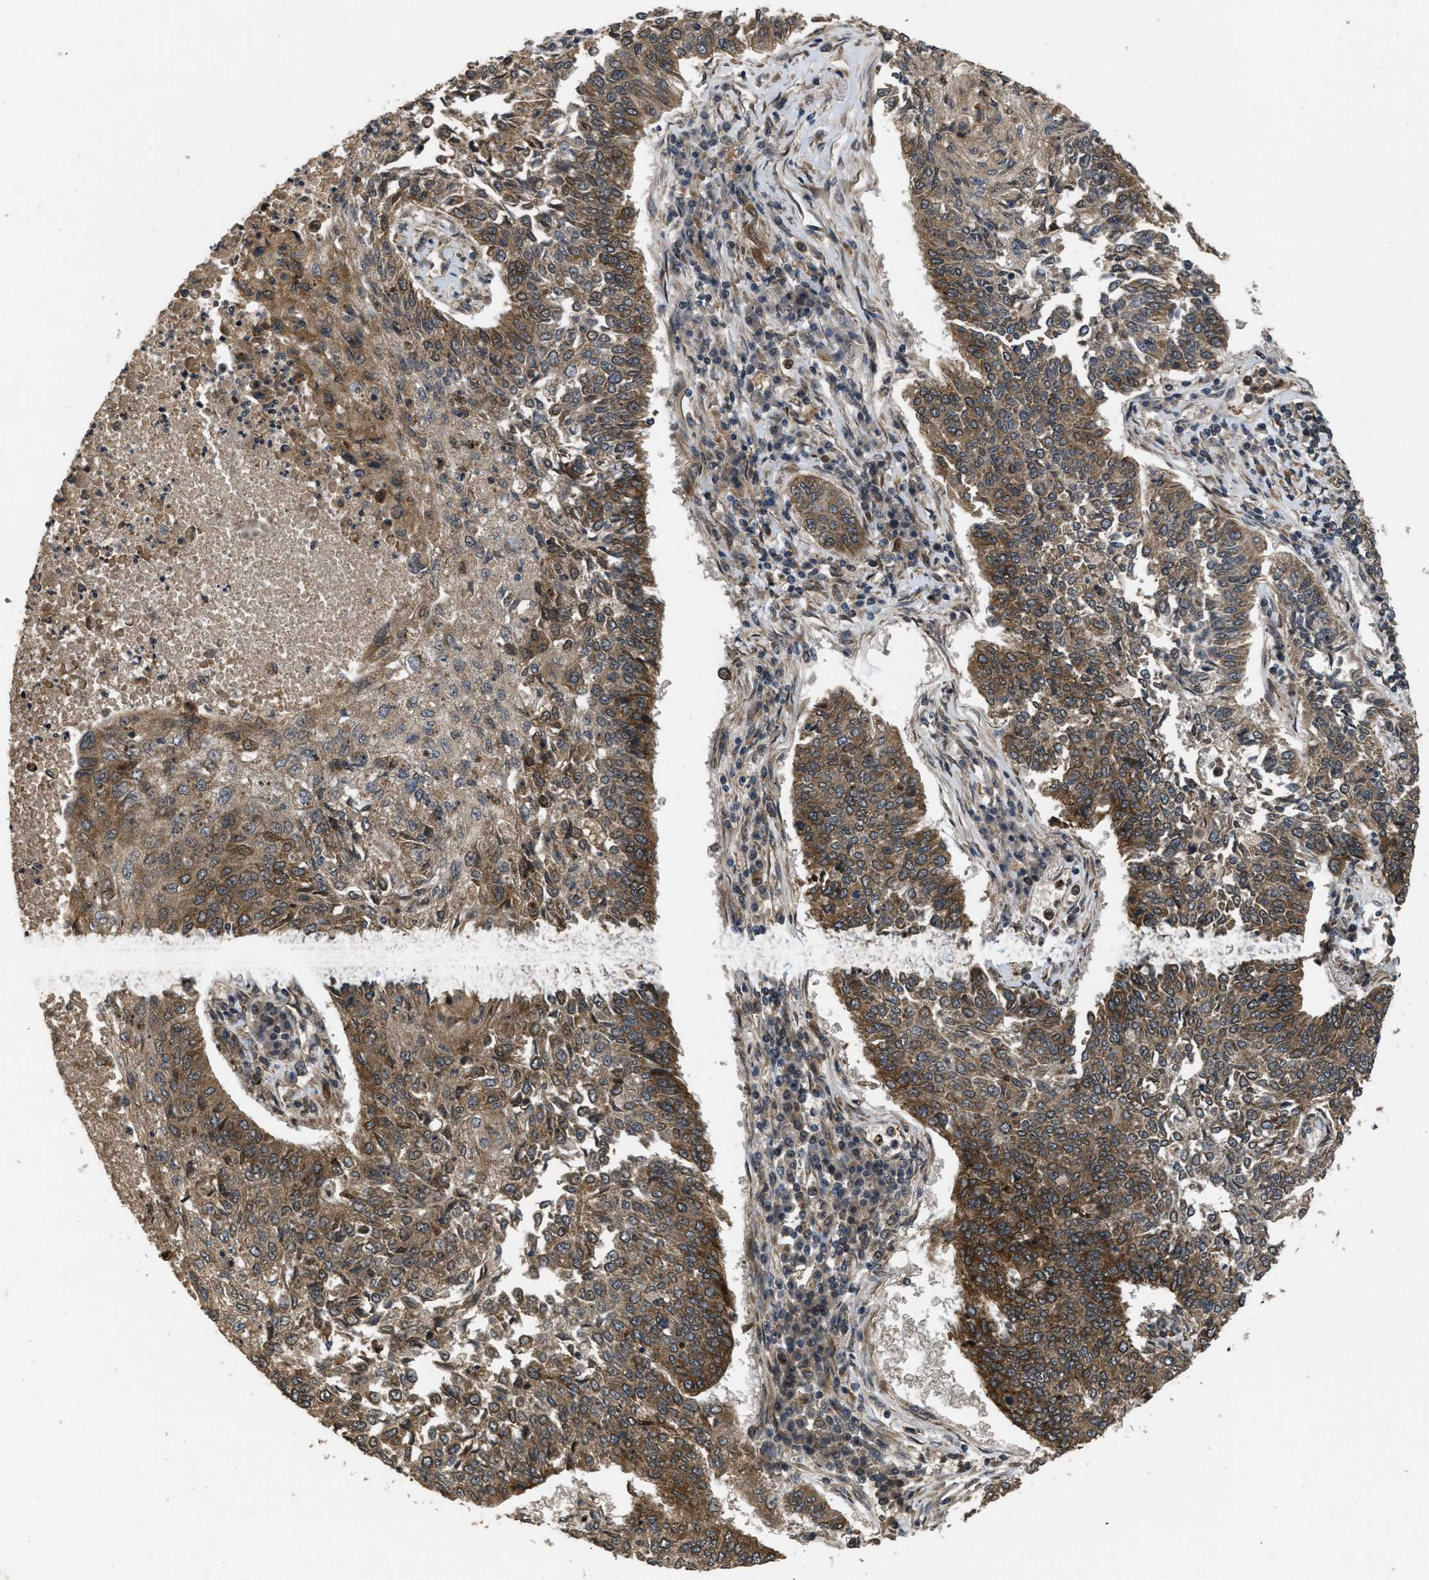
{"staining": {"intensity": "moderate", "quantity": ">75%", "location": "cytoplasmic/membranous"}, "tissue": "lung cancer", "cell_type": "Tumor cells", "image_type": "cancer", "snomed": [{"axis": "morphology", "description": "Normal tissue, NOS"}, {"axis": "morphology", "description": "Squamous cell carcinoma, NOS"}, {"axis": "topography", "description": "Cartilage tissue"}, {"axis": "topography", "description": "Bronchus"}, {"axis": "topography", "description": "Lung"}], "caption": "Immunohistochemistry micrograph of human lung cancer (squamous cell carcinoma) stained for a protein (brown), which shows medium levels of moderate cytoplasmic/membranous staining in approximately >75% of tumor cells.", "gene": "SPTLC1", "patient": {"sex": "female", "age": 49}}